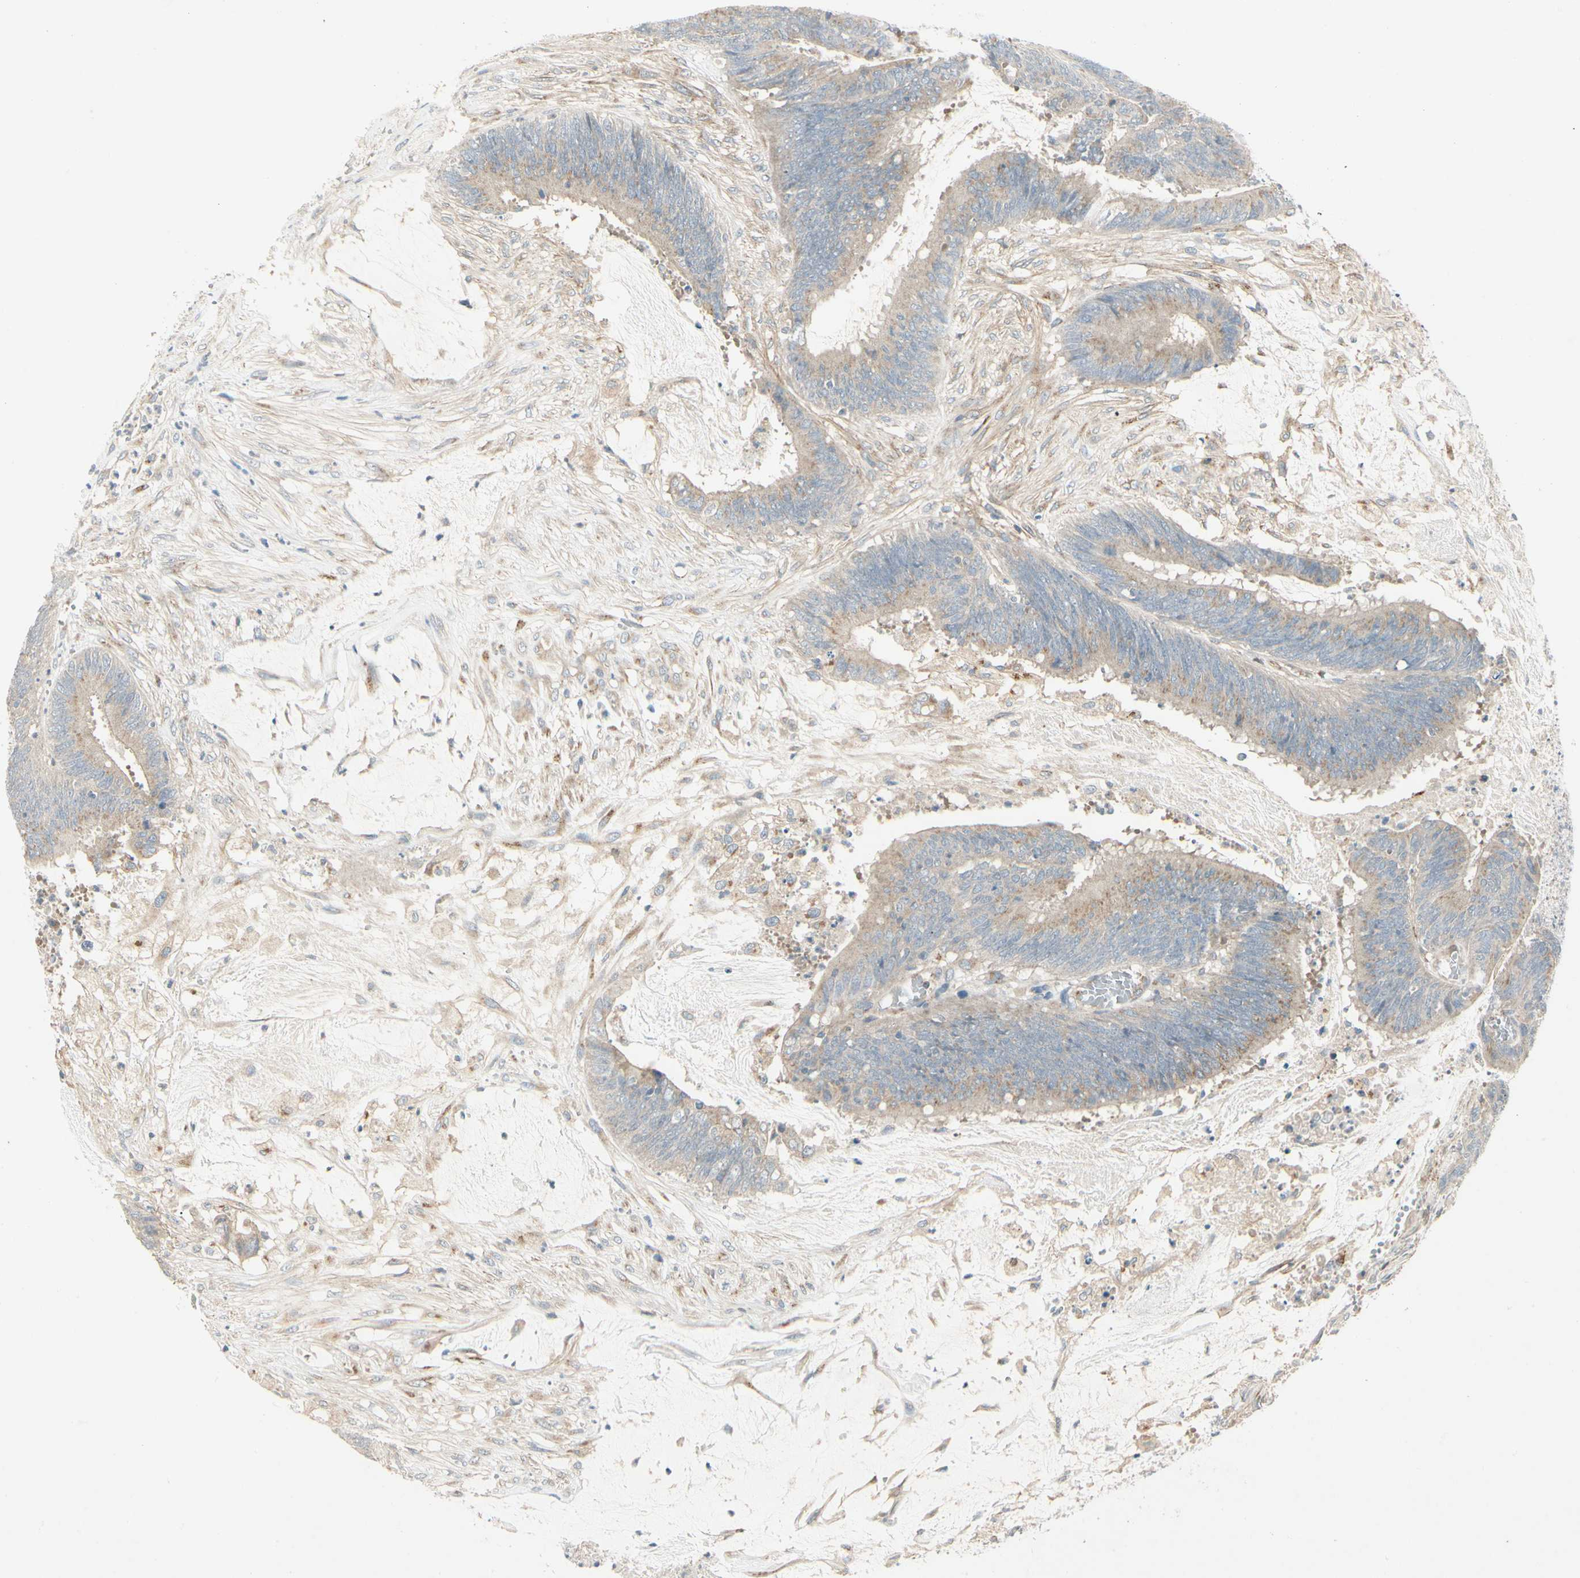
{"staining": {"intensity": "moderate", "quantity": ">75%", "location": "cytoplasmic/membranous"}, "tissue": "colorectal cancer", "cell_type": "Tumor cells", "image_type": "cancer", "snomed": [{"axis": "morphology", "description": "Adenocarcinoma, NOS"}, {"axis": "topography", "description": "Rectum"}], "caption": "Immunohistochemistry (IHC) staining of colorectal adenocarcinoma, which exhibits medium levels of moderate cytoplasmic/membranous staining in about >75% of tumor cells indicating moderate cytoplasmic/membranous protein expression. The staining was performed using DAB (brown) for protein detection and nuclei were counterstained in hematoxylin (blue).", "gene": "ABCA3", "patient": {"sex": "female", "age": 66}}